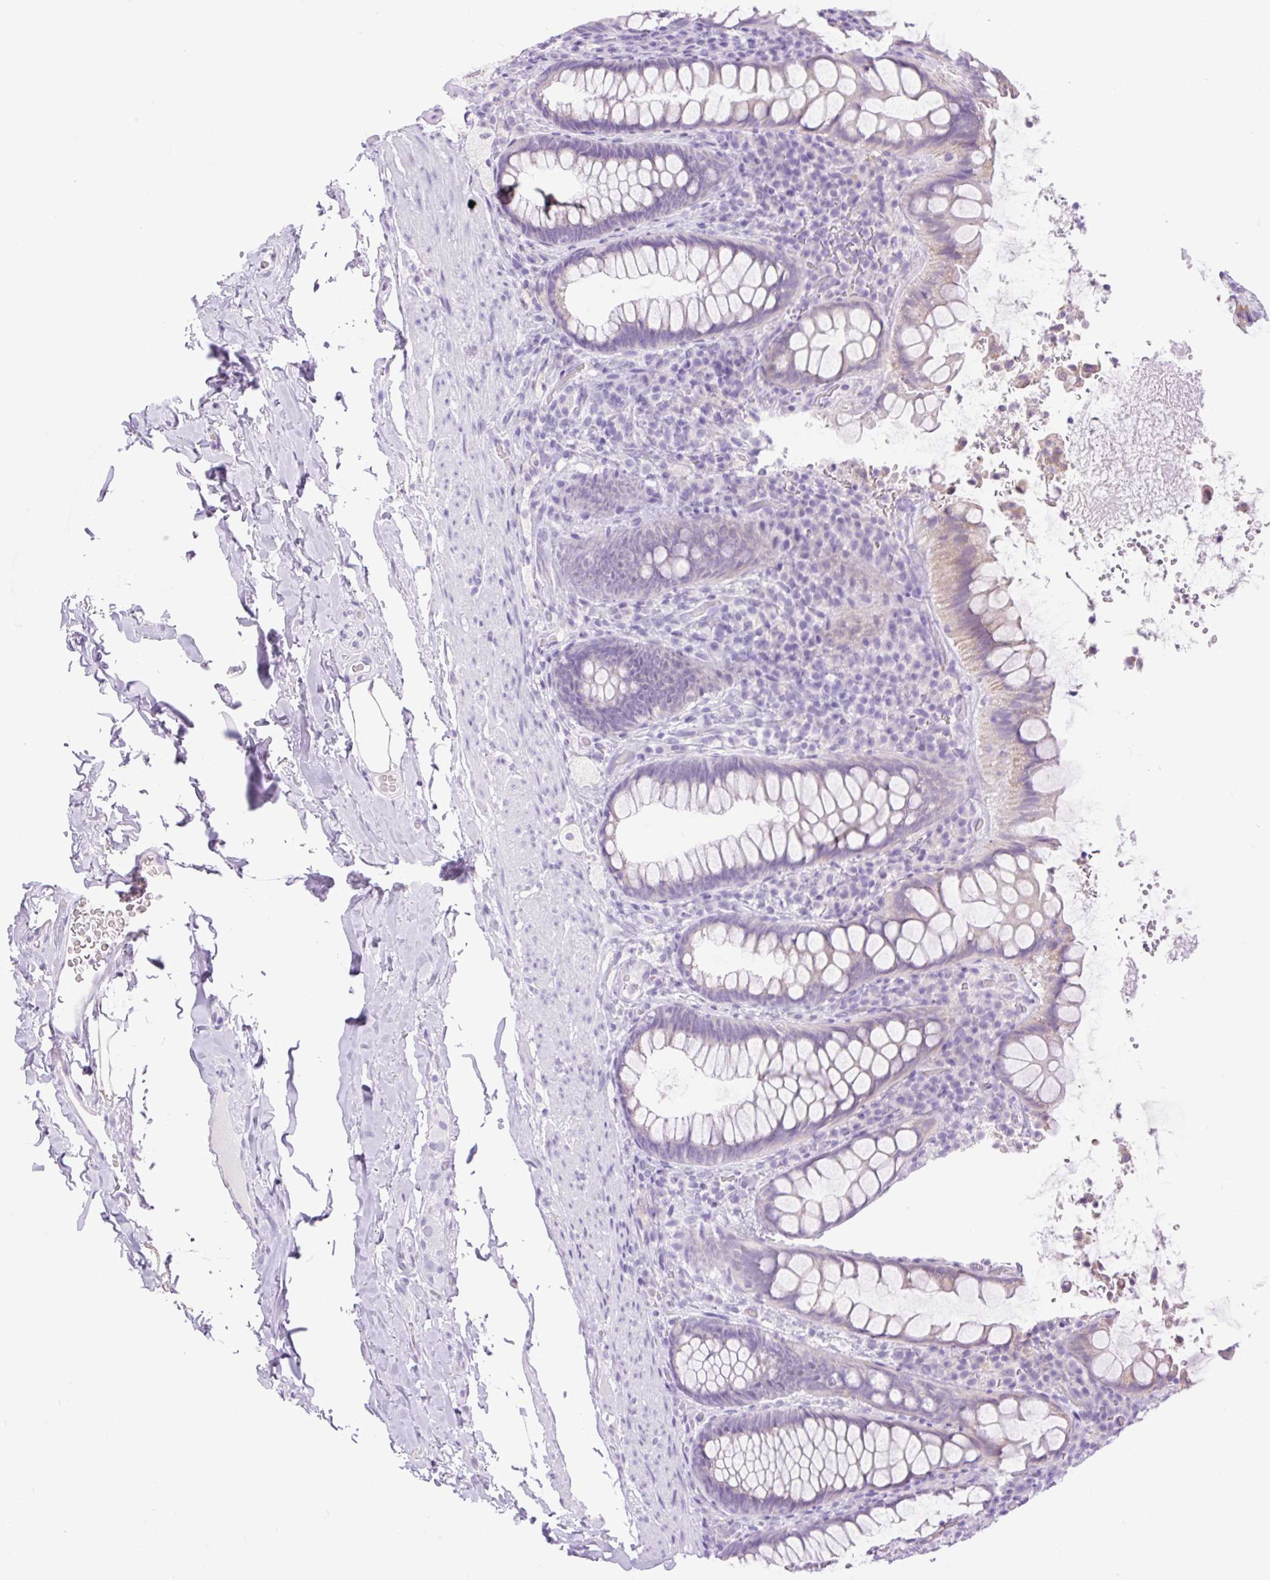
{"staining": {"intensity": "weak", "quantity": "<25%", "location": "cytoplasmic/membranous"}, "tissue": "rectum", "cell_type": "Glandular cells", "image_type": "normal", "snomed": [{"axis": "morphology", "description": "Normal tissue, NOS"}, {"axis": "topography", "description": "Rectum"}], "caption": "Immunohistochemical staining of benign rectum demonstrates no significant expression in glandular cells. Nuclei are stained in blue.", "gene": "SLC25A40", "patient": {"sex": "female", "age": 69}}